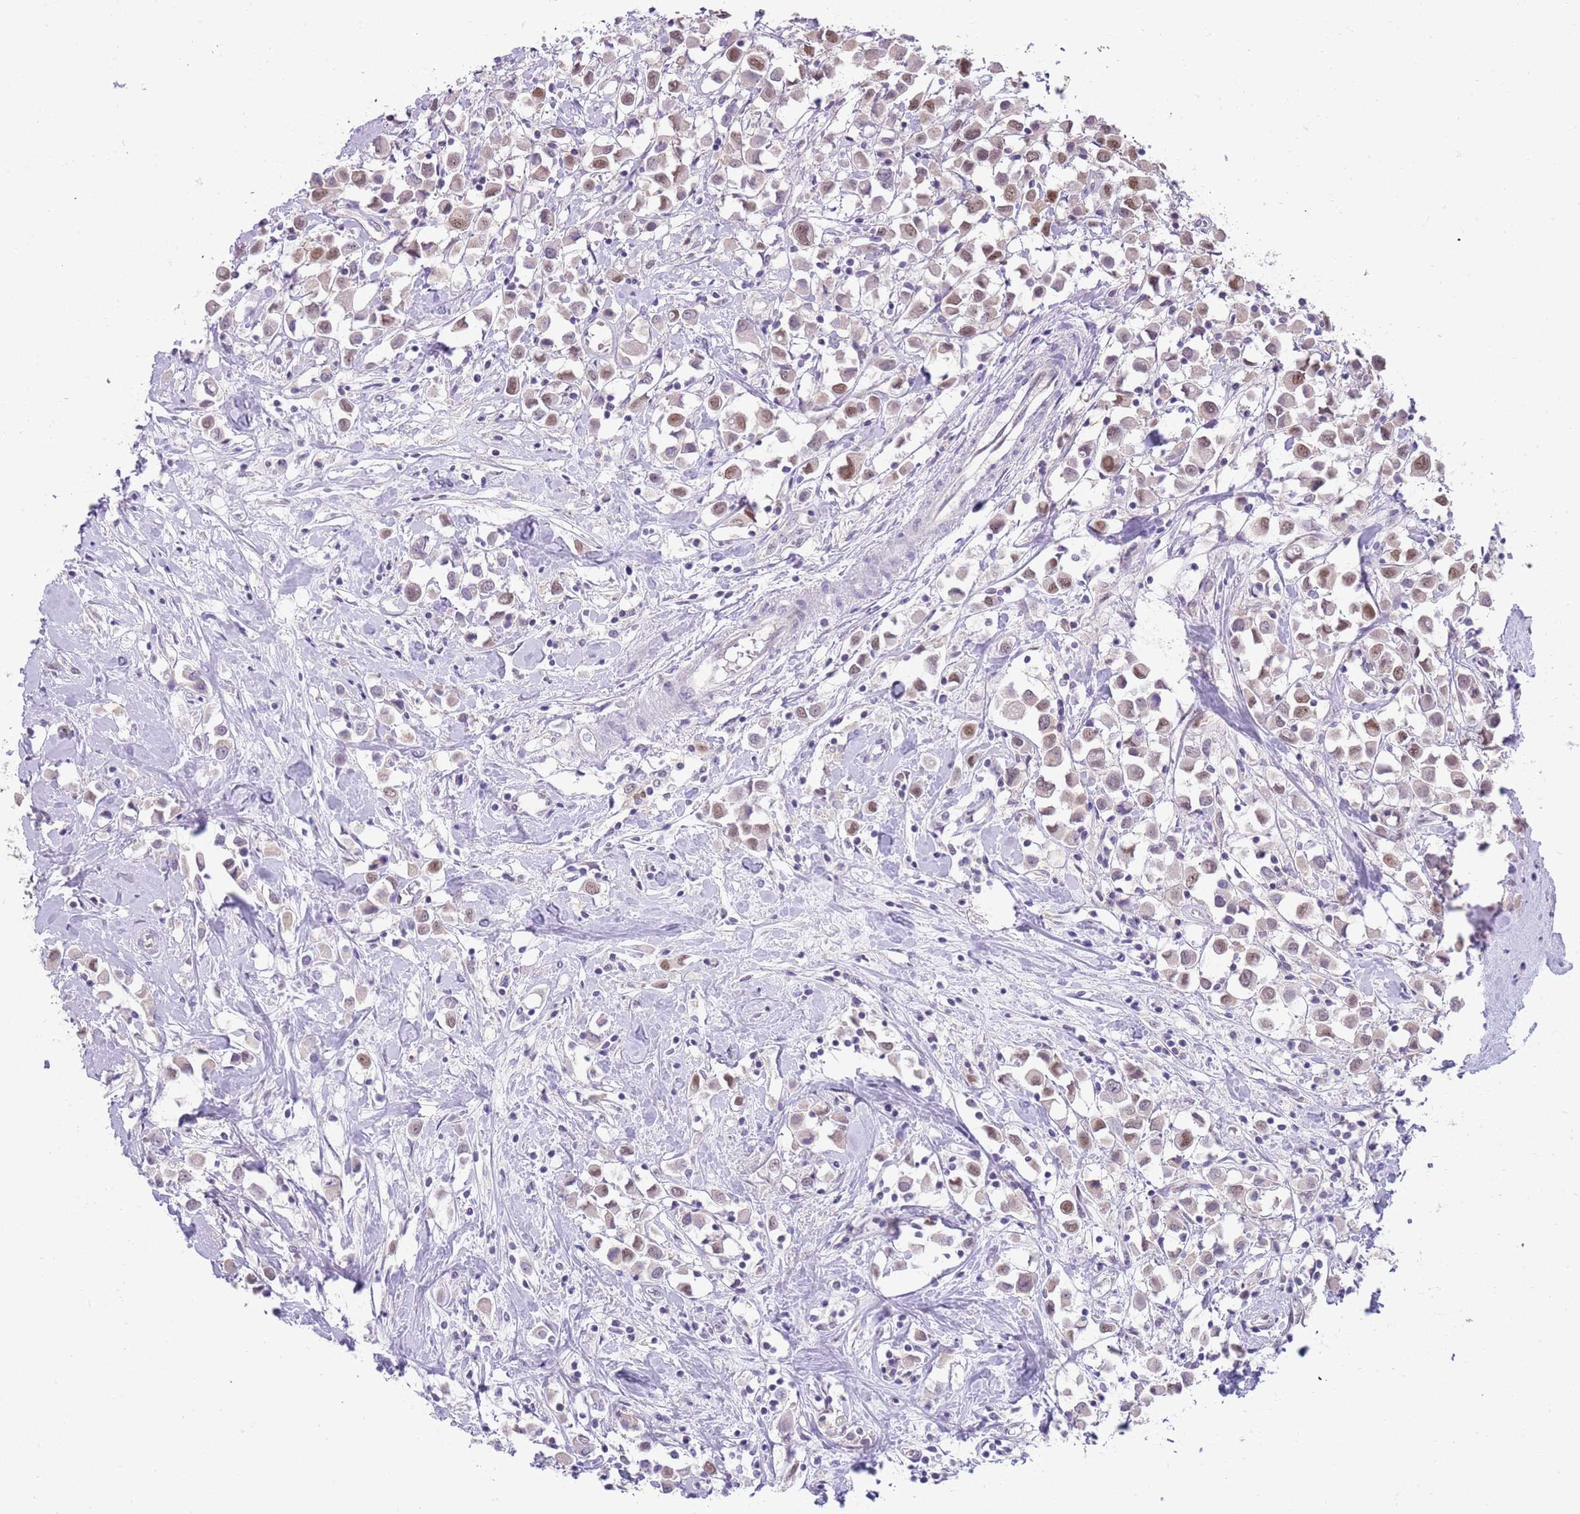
{"staining": {"intensity": "weak", "quantity": "25%-75%", "location": "nuclear"}, "tissue": "breast cancer", "cell_type": "Tumor cells", "image_type": "cancer", "snomed": [{"axis": "morphology", "description": "Duct carcinoma"}, {"axis": "topography", "description": "Breast"}], "caption": "The photomicrograph exhibits immunohistochemical staining of breast cancer (intraductal carcinoma). There is weak nuclear positivity is appreciated in about 25%-75% of tumor cells.", "gene": "SEPHS2", "patient": {"sex": "female", "age": 61}}